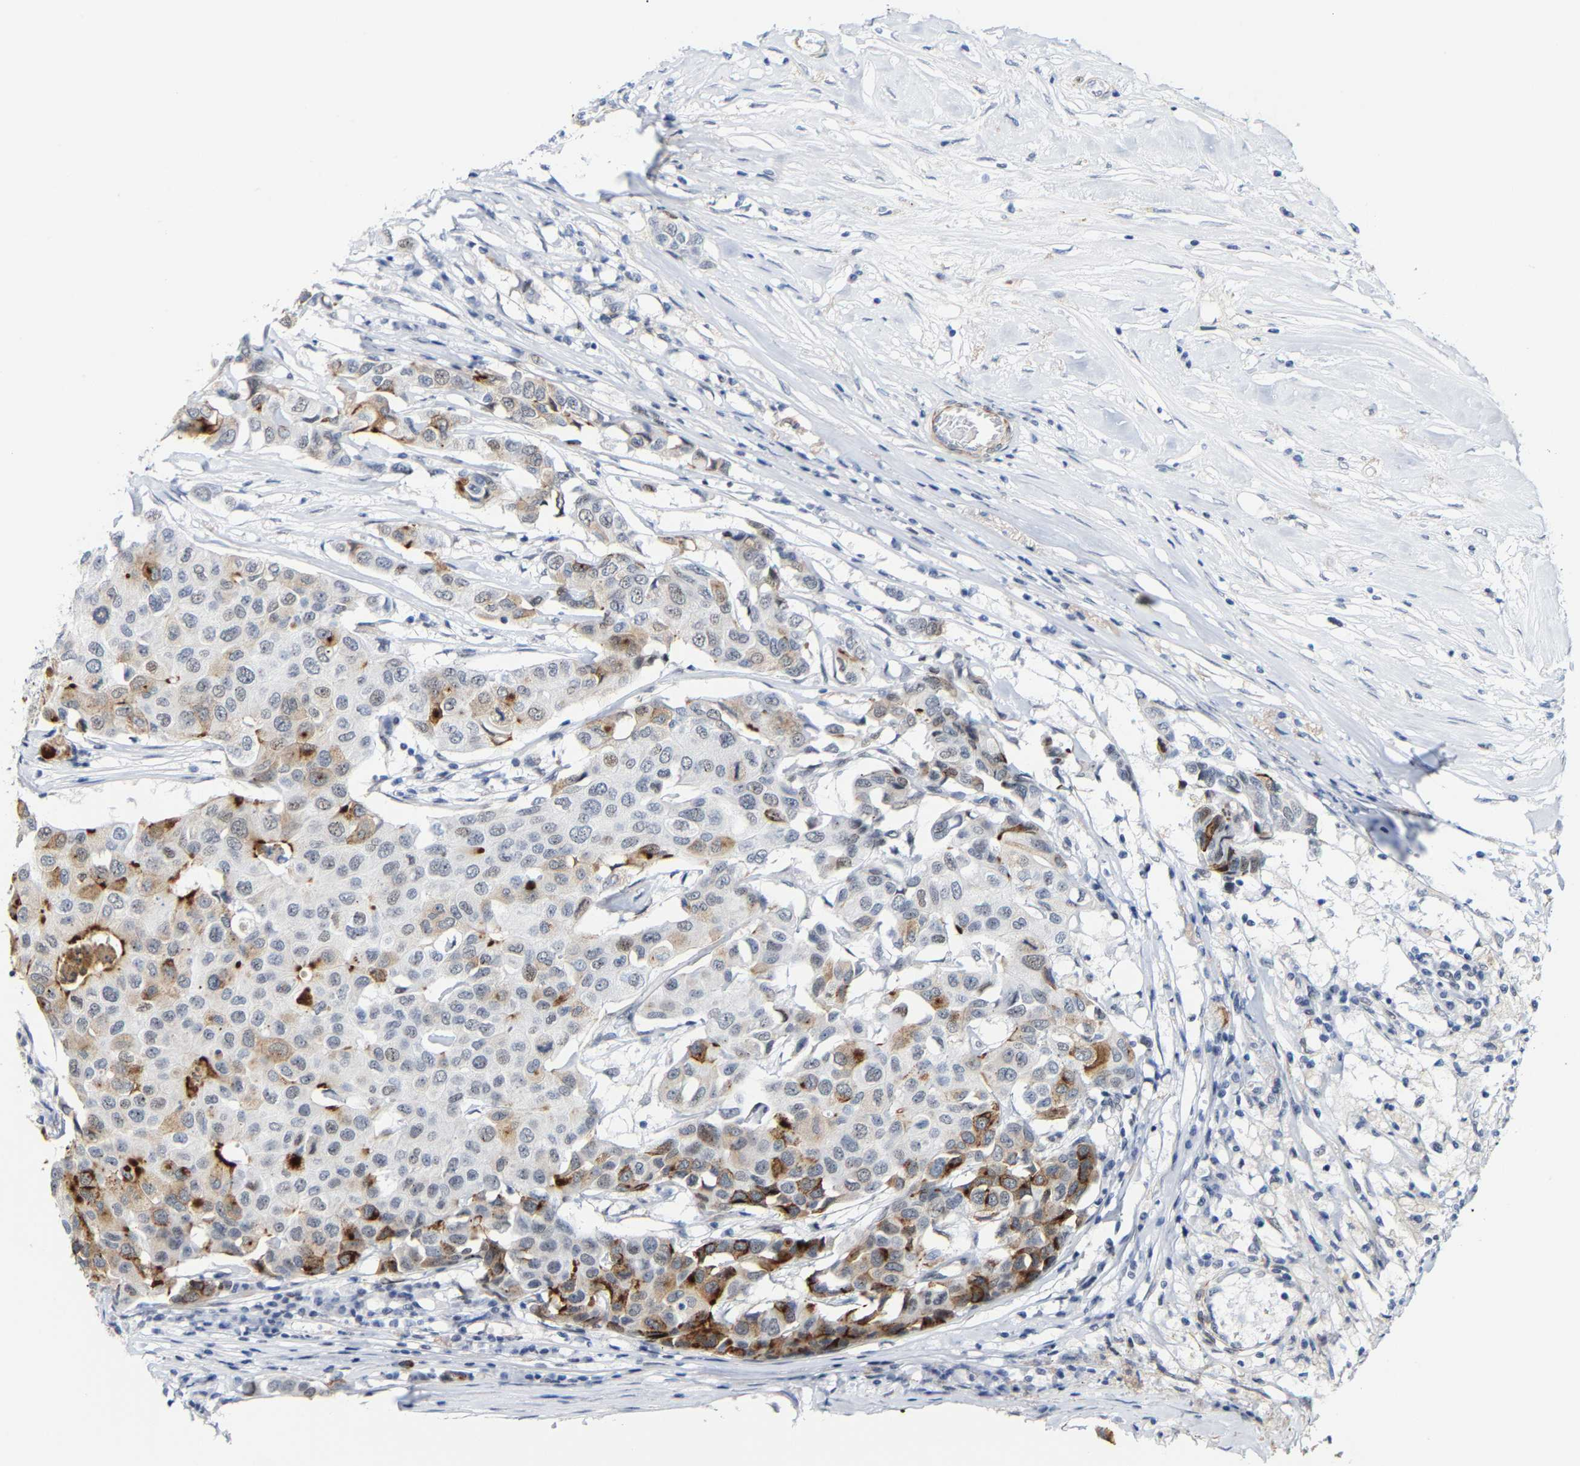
{"staining": {"intensity": "moderate", "quantity": "25%-75%", "location": "cytoplasmic/membranous"}, "tissue": "breast cancer", "cell_type": "Tumor cells", "image_type": "cancer", "snomed": [{"axis": "morphology", "description": "Duct carcinoma"}, {"axis": "topography", "description": "Breast"}], "caption": "Infiltrating ductal carcinoma (breast) was stained to show a protein in brown. There is medium levels of moderate cytoplasmic/membranous expression in about 25%-75% of tumor cells.", "gene": "FAM180A", "patient": {"sex": "female", "age": 80}}